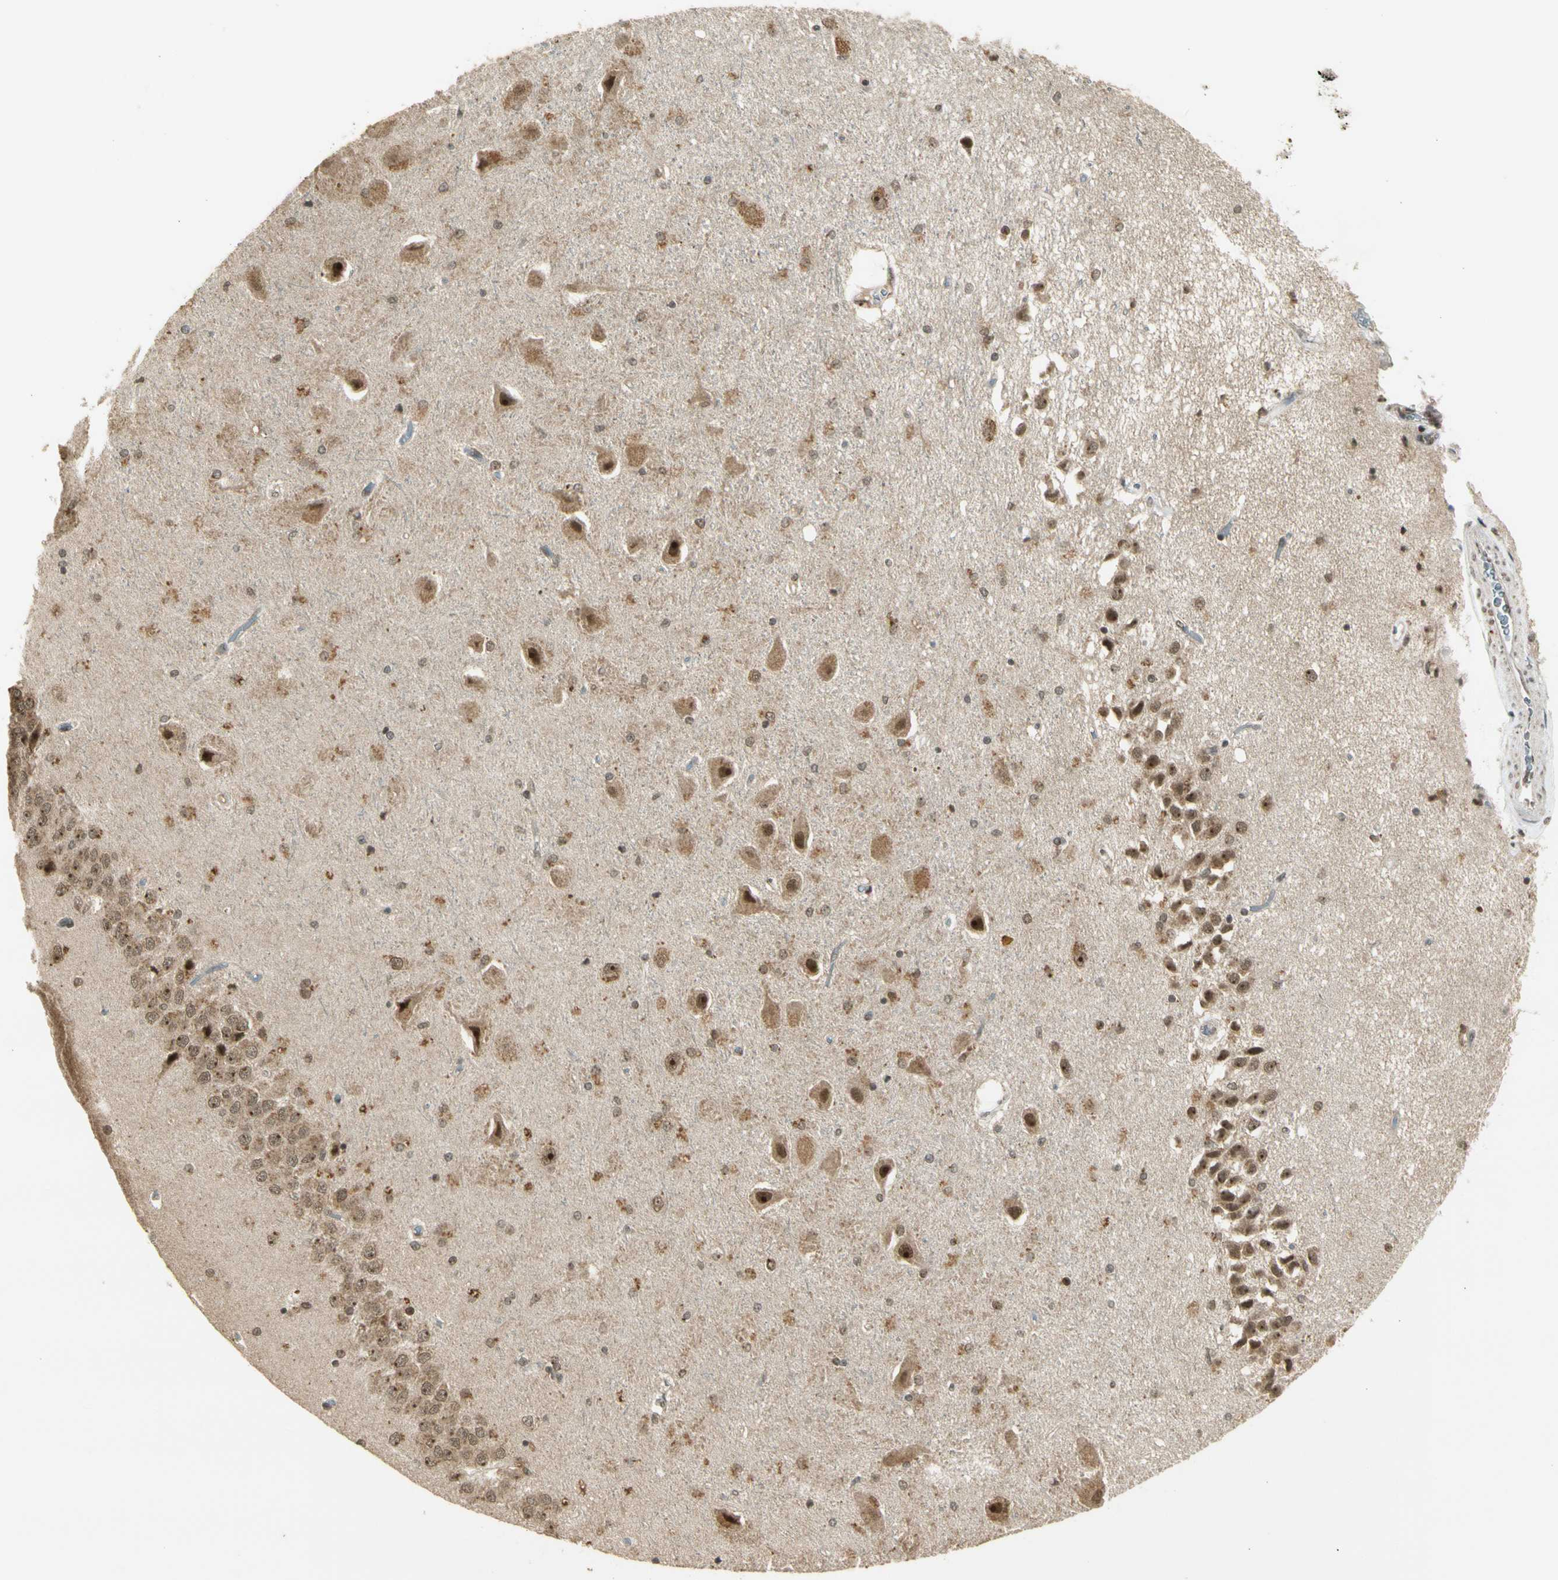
{"staining": {"intensity": "moderate", "quantity": ">75%", "location": "cytoplasmic/membranous,nuclear"}, "tissue": "hippocampus", "cell_type": "Glial cells", "image_type": "normal", "snomed": [{"axis": "morphology", "description": "Normal tissue, NOS"}, {"axis": "topography", "description": "Hippocampus"}], "caption": "Immunohistochemistry (IHC) (DAB) staining of benign hippocampus displays moderate cytoplasmic/membranous,nuclear protein positivity in approximately >75% of glial cells. (Brightfield microscopy of DAB IHC at high magnification).", "gene": "ZNF135", "patient": {"sex": "female", "age": 54}}